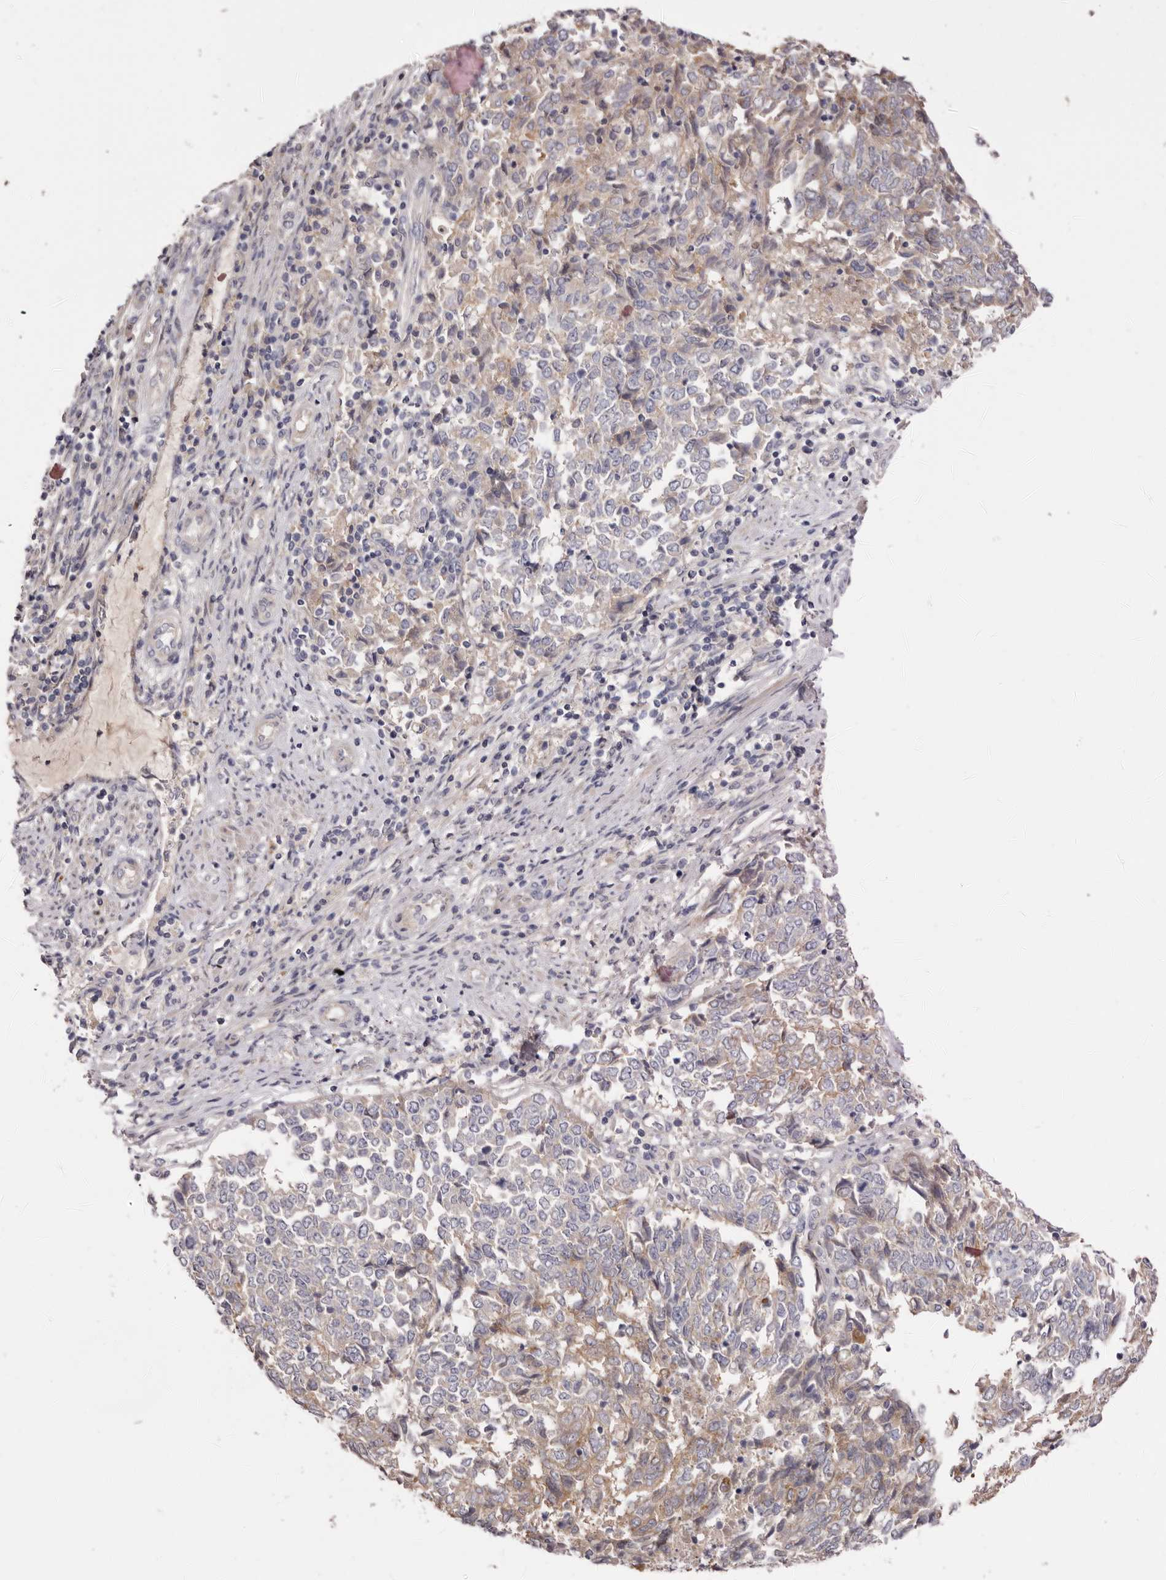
{"staining": {"intensity": "moderate", "quantity": "<25%", "location": "cytoplasmic/membranous"}, "tissue": "endometrial cancer", "cell_type": "Tumor cells", "image_type": "cancer", "snomed": [{"axis": "morphology", "description": "Adenocarcinoma, NOS"}, {"axis": "topography", "description": "Endometrium"}], "caption": "Endometrial cancer was stained to show a protein in brown. There is low levels of moderate cytoplasmic/membranous positivity in about <25% of tumor cells.", "gene": "STK16", "patient": {"sex": "female", "age": 80}}